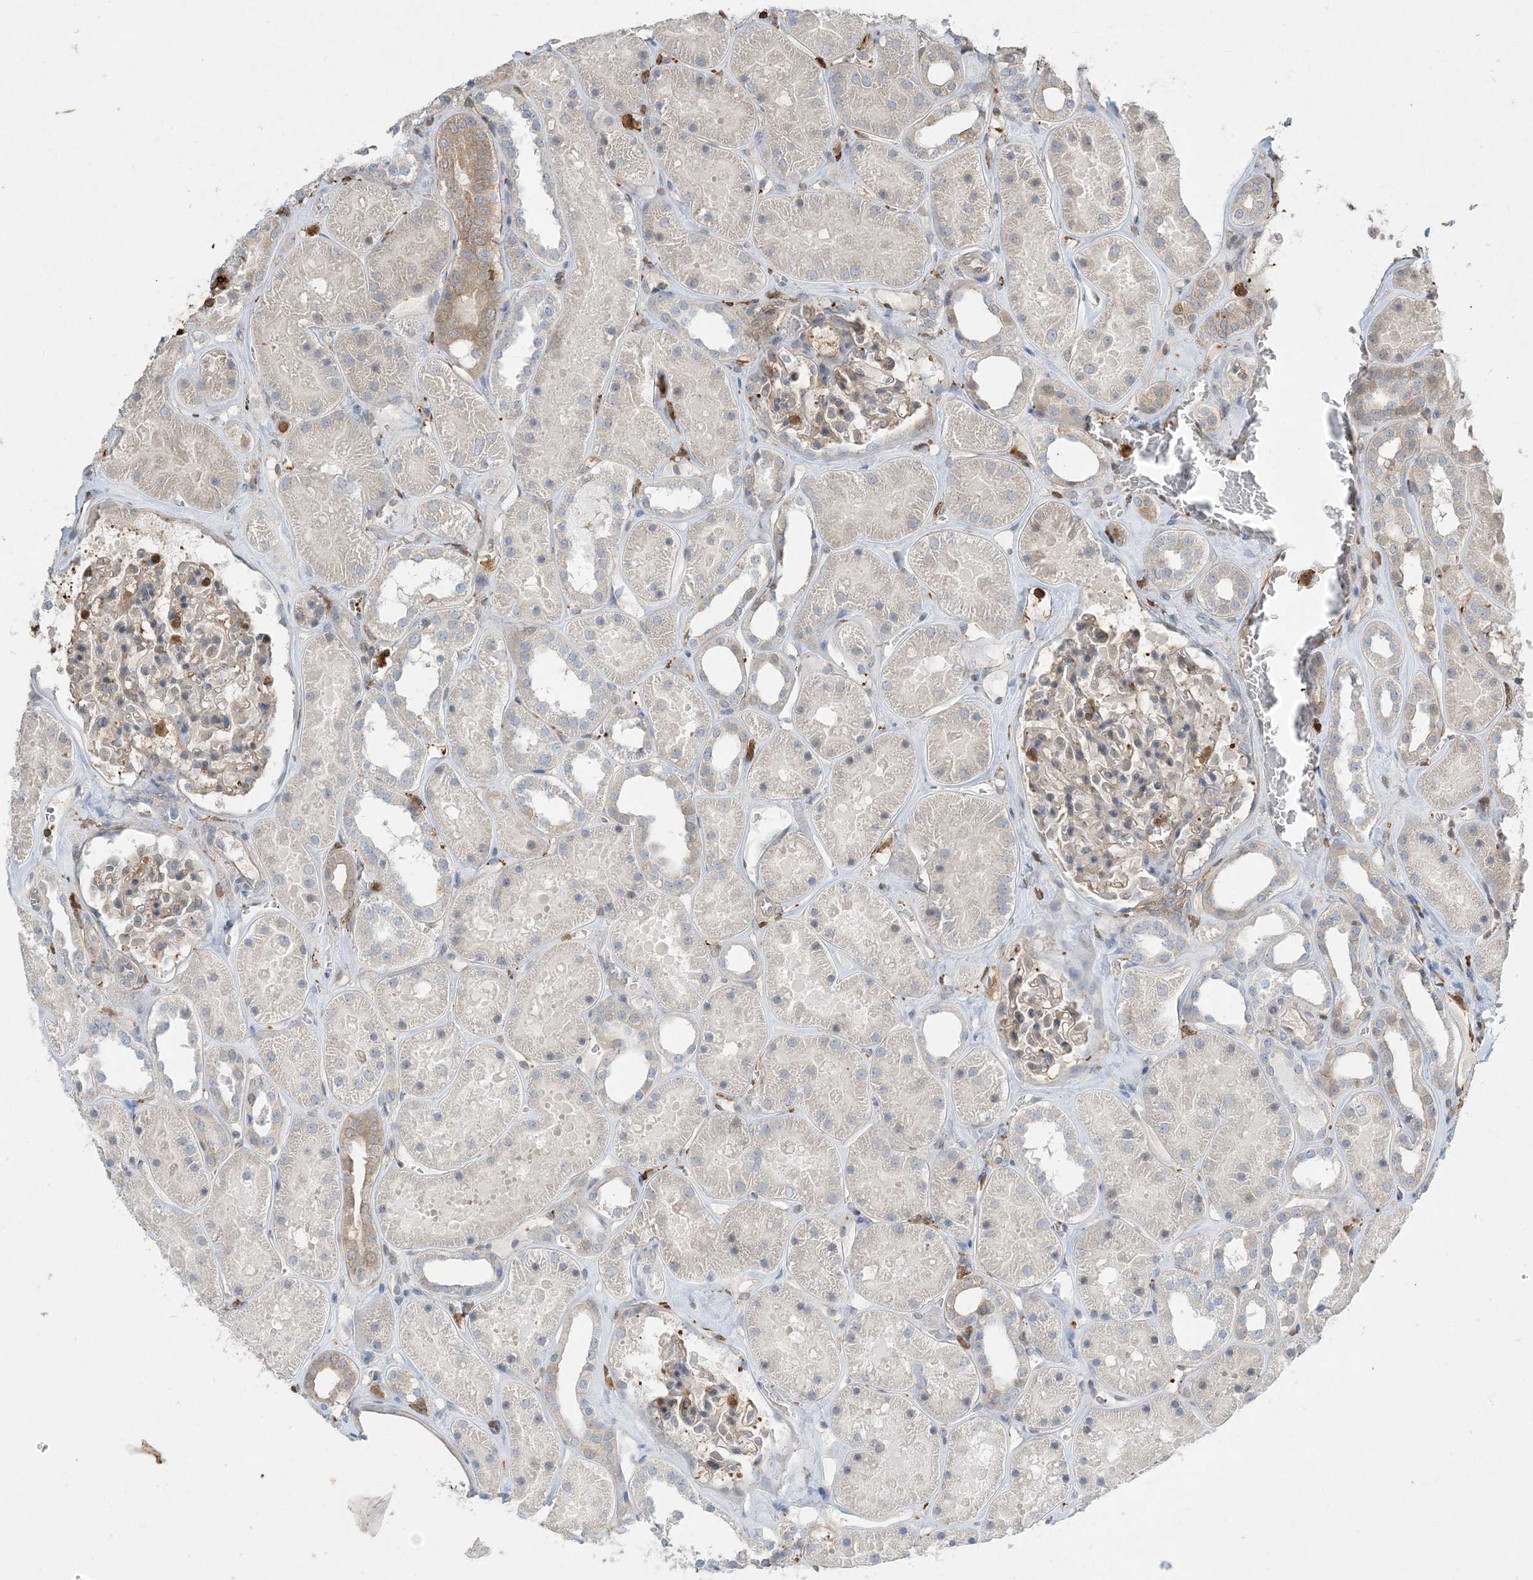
{"staining": {"intensity": "moderate", "quantity": "<25%", "location": "cytoplasmic/membranous"}, "tissue": "kidney", "cell_type": "Cells in glomeruli", "image_type": "normal", "snomed": [{"axis": "morphology", "description": "Normal tissue, NOS"}, {"axis": "topography", "description": "Kidney"}], "caption": "Immunohistochemical staining of normal human kidney displays low levels of moderate cytoplasmic/membranous expression in approximately <25% of cells in glomeruli.", "gene": "TMSB4X", "patient": {"sex": "female", "age": 41}}